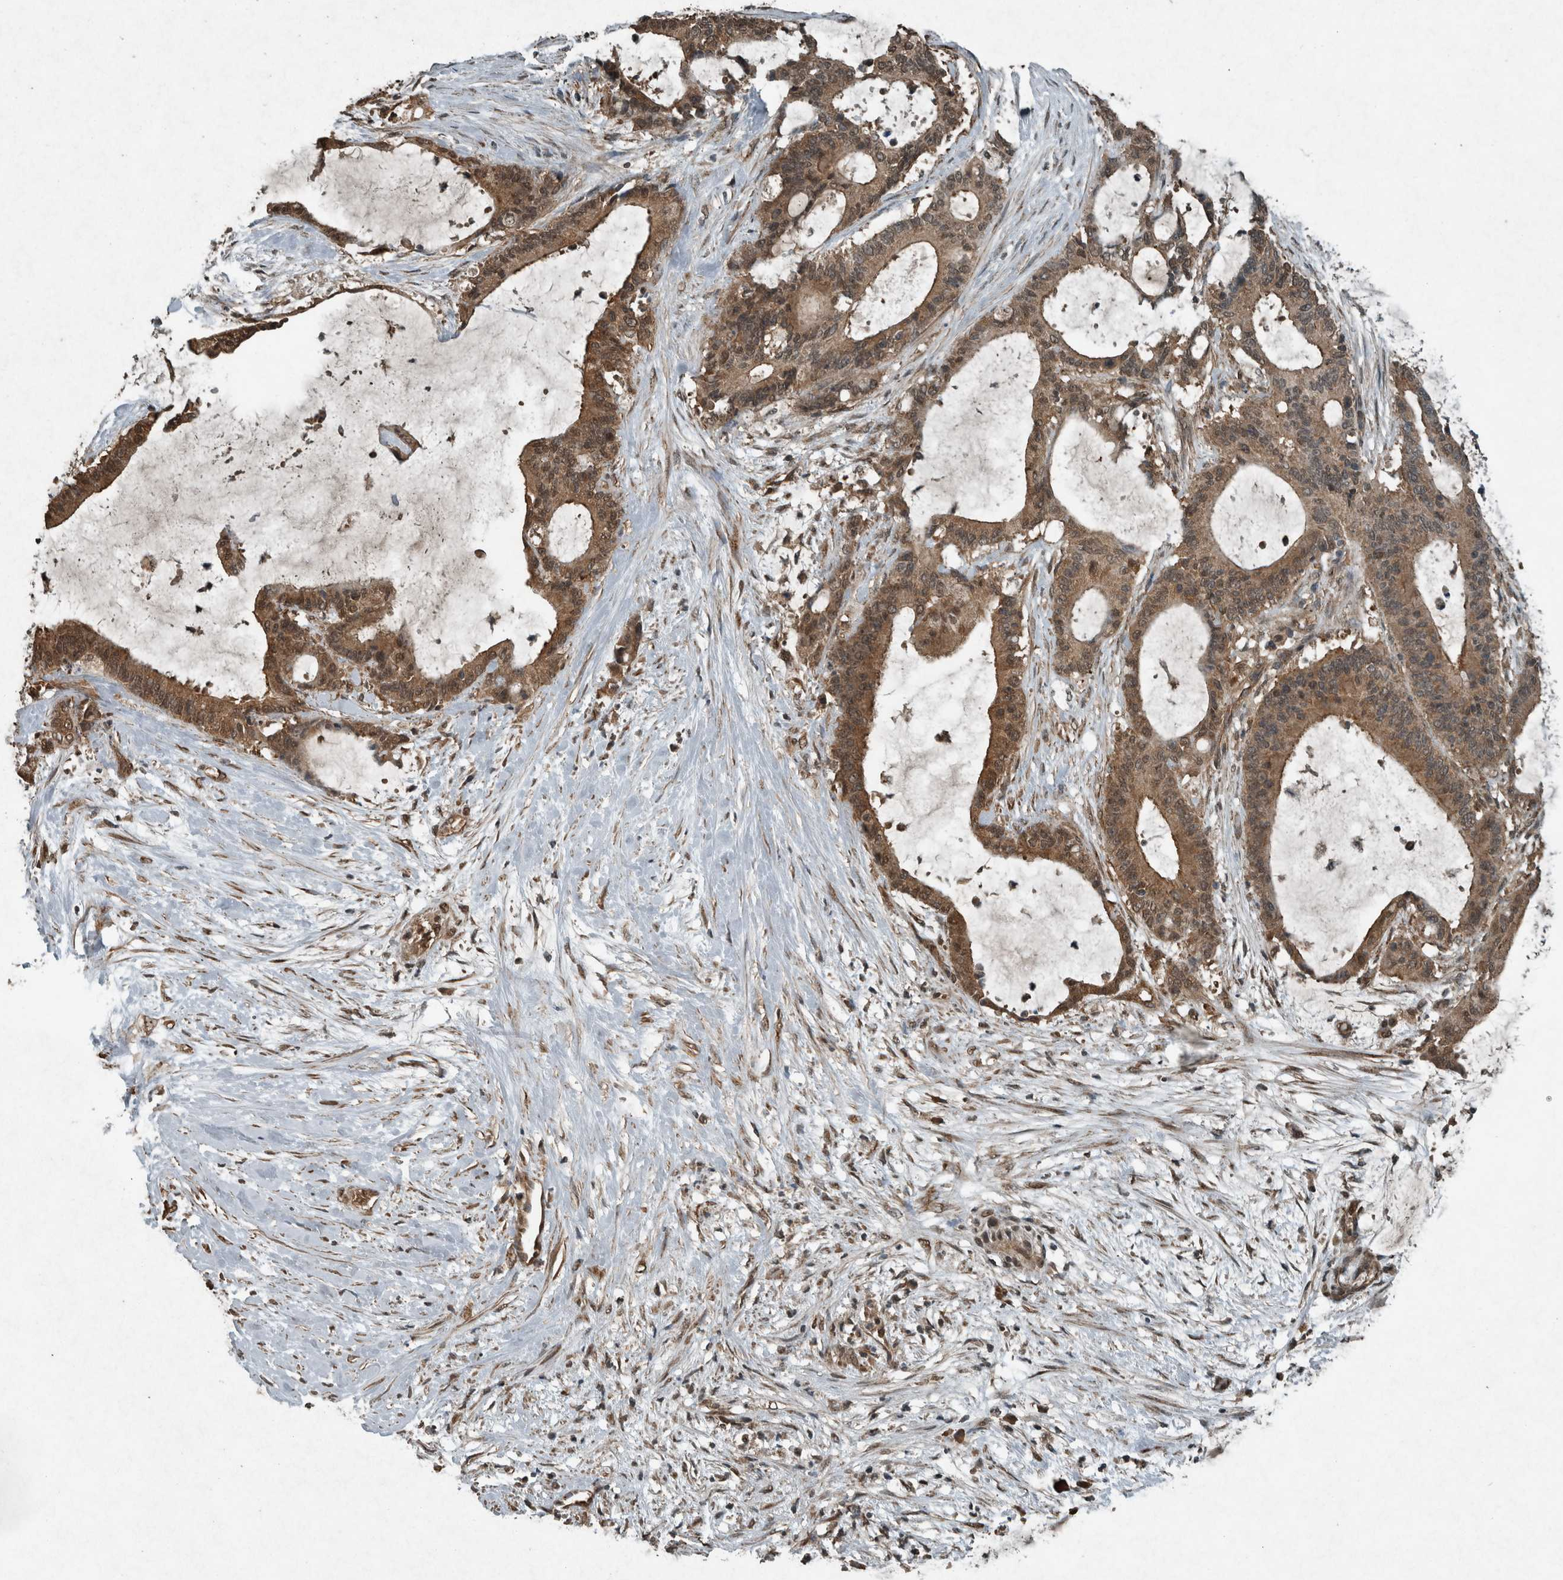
{"staining": {"intensity": "moderate", "quantity": ">75%", "location": "cytoplasmic/membranous,nuclear"}, "tissue": "liver cancer", "cell_type": "Tumor cells", "image_type": "cancer", "snomed": [{"axis": "morphology", "description": "Cholangiocarcinoma"}, {"axis": "topography", "description": "Liver"}], "caption": "DAB (3,3'-diaminobenzidine) immunohistochemical staining of liver cancer (cholangiocarcinoma) shows moderate cytoplasmic/membranous and nuclear protein positivity in approximately >75% of tumor cells.", "gene": "ARHGEF12", "patient": {"sex": "female", "age": 73}}